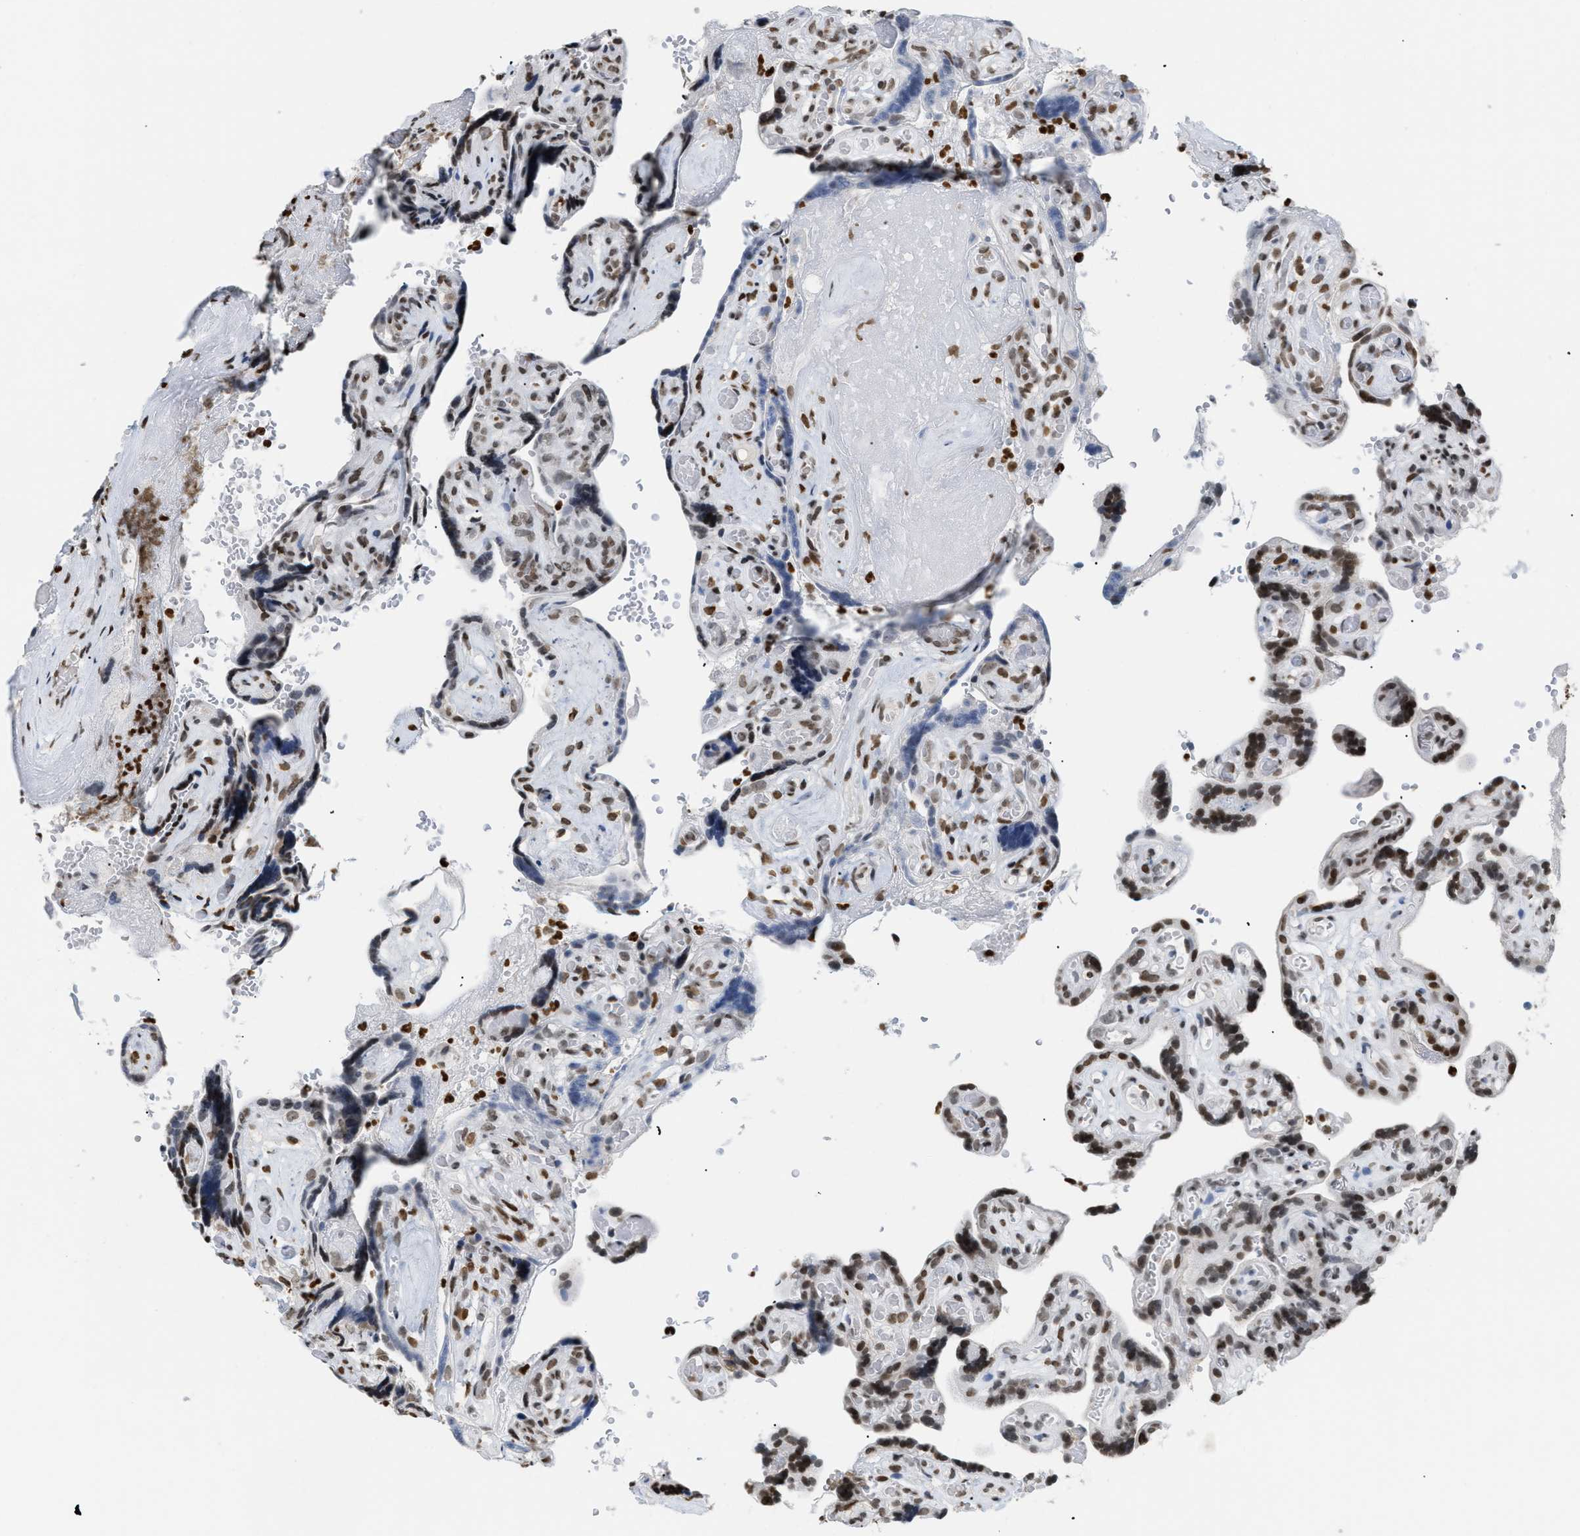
{"staining": {"intensity": "moderate", "quantity": ">75%", "location": "nuclear"}, "tissue": "placenta", "cell_type": "Trophoblastic cells", "image_type": "normal", "snomed": [{"axis": "morphology", "description": "Normal tissue, NOS"}, {"axis": "topography", "description": "Placenta"}], "caption": "Normal placenta displays moderate nuclear expression in approximately >75% of trophoblastic cells.", "gene": "HMGN2", "patient": {"sex": "female", "age": 30}}